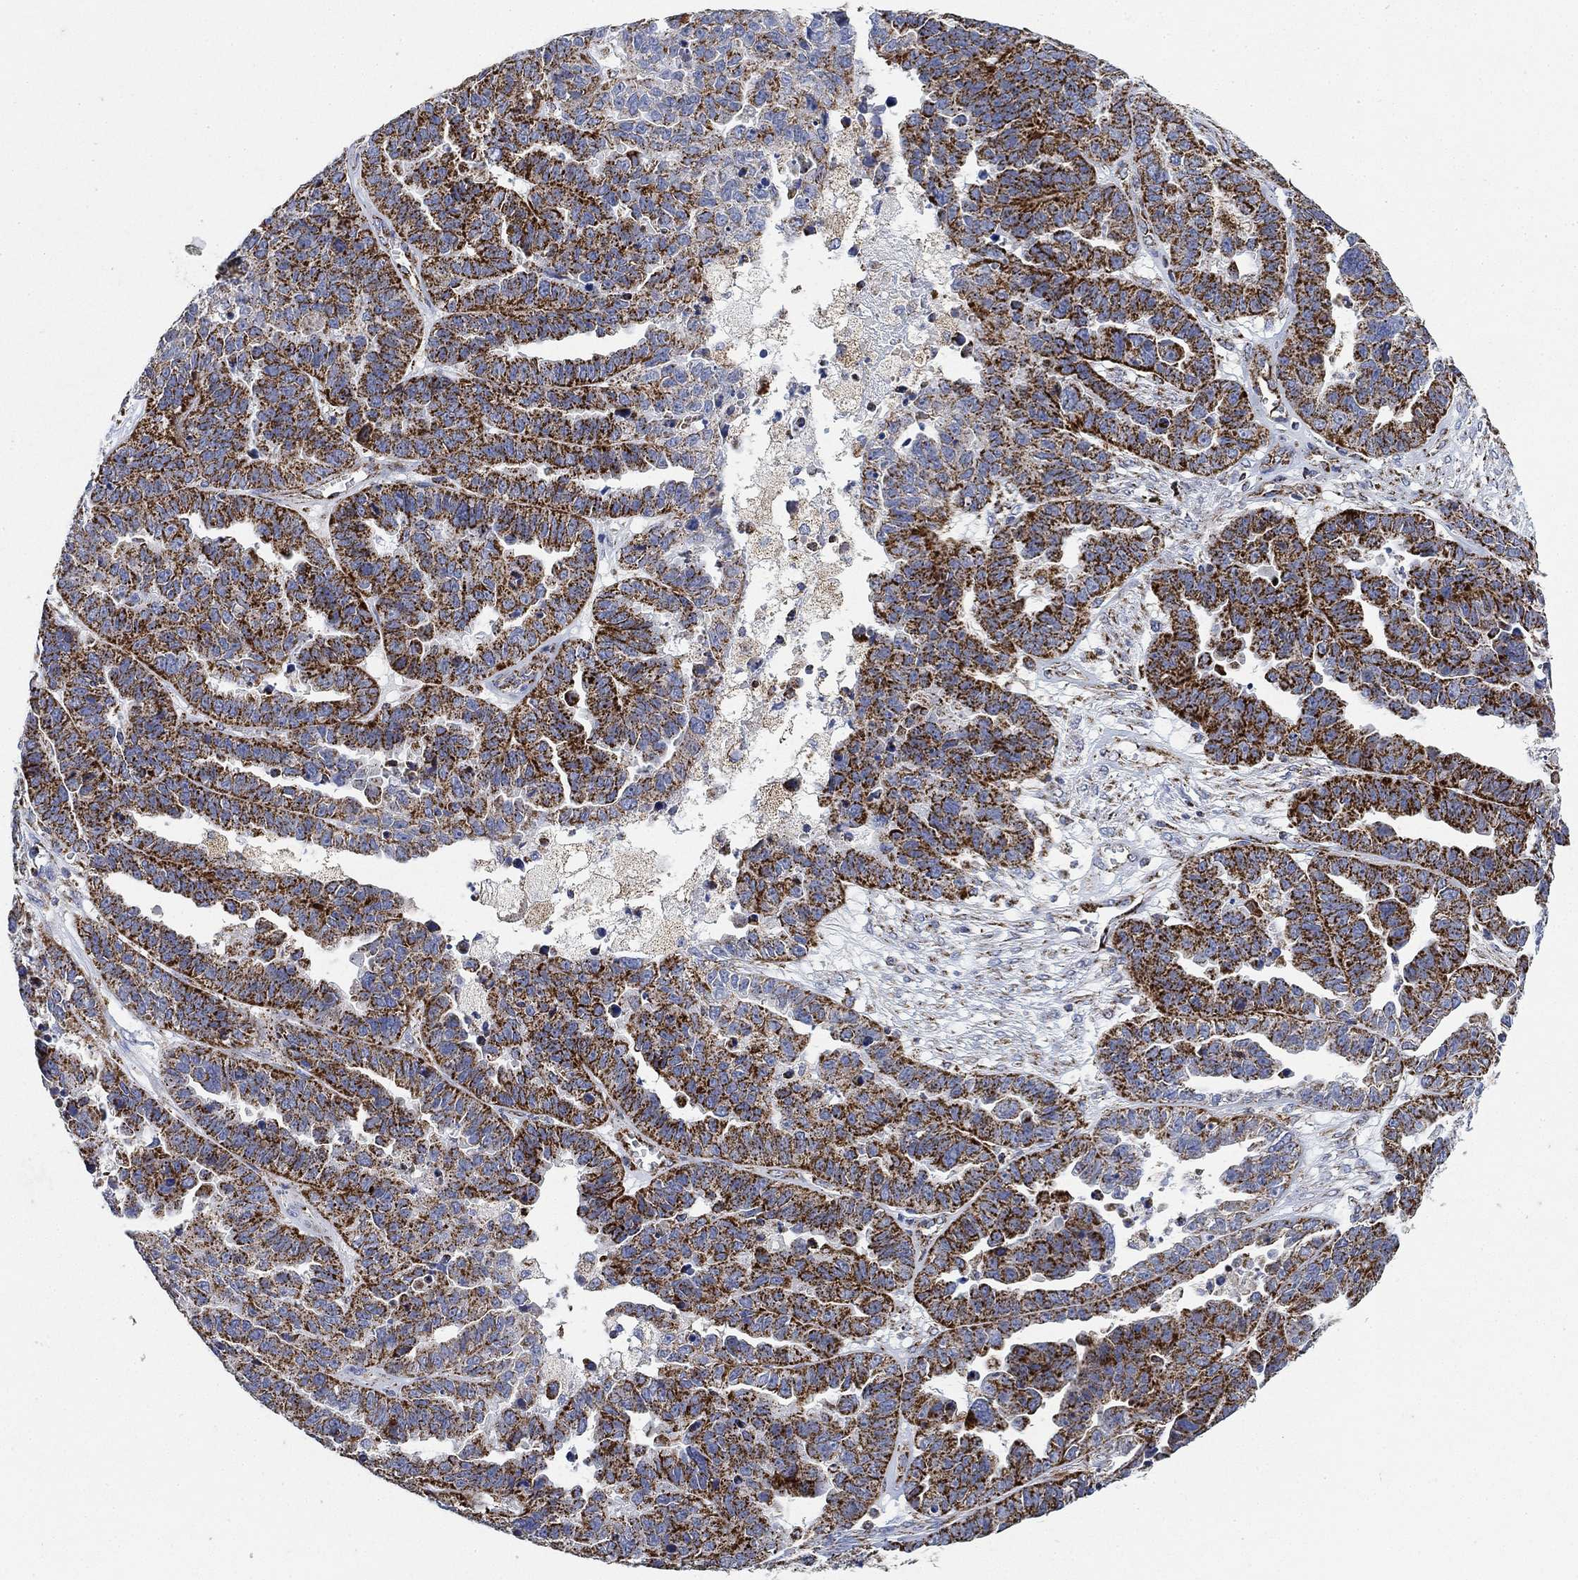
{"staining": {"intensity": "strong", "quantity": ">75%", "location": "cytoplasmic/membranous"}, "tissue": "ovarian cancer", "cell_type": "Tumor cells", "image_type": "cancer", "snomed": [{"axis": "morphology", "description": "Cystadenocarcinoma, serous, NOS"}, {"axis": "topography", "description": "Ovary"}], "caption": "Brown immunohistochemical staining in human ovarian cancer (serous cystadenocarcinoma) exhibits strong cytoplasmic/membranous staining in about >75% of tumor cells. The staining was performed using DAB to visualize the protein expression in brown, while the nuclei were stained in blue with hematoxylin (Magnification: 20x).", "gene": "NDUFS3", "patient": {"sex": "female", "age": 87}}